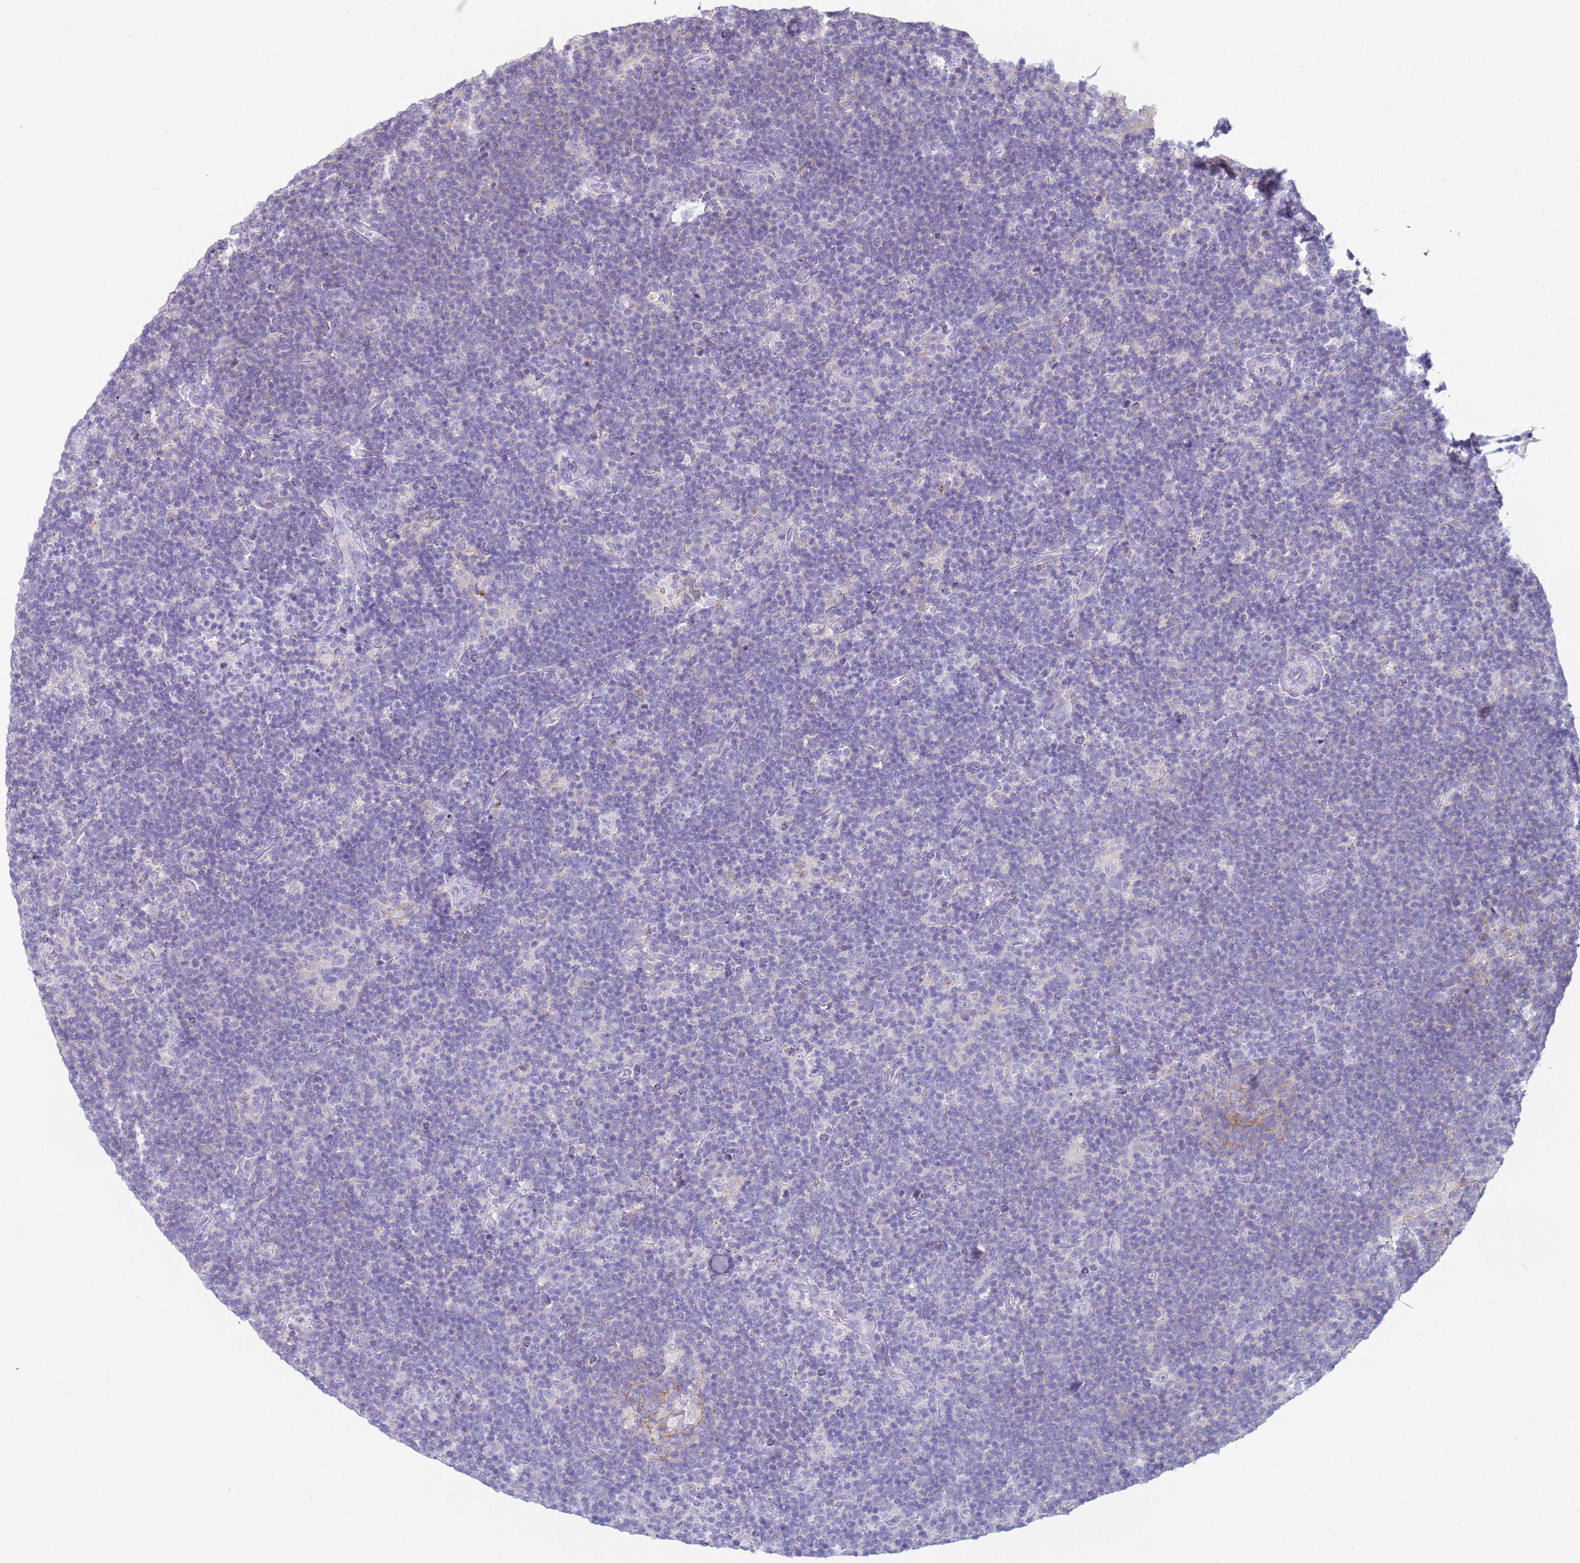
{"staining": {"intensity": "negative", "quantity": "none", "location": "none"}, "tissue": "lymphoma", "cell_type": "Tumor cells", "image_type": "cancer", "snomed": [{"axis": "morphology", "description": "Hodgkin's disease, NOS"}, {"axis": "topography", "description": "Lymph node"}], "caption": "Immunohistochemistry (IHC) histopathology image of human Hodgkin's disease stained for a protein (brown), which demonstrates no staining in tumor cells.", "gene": "CR1", "patient": {"sex": "female", "age": 57}}